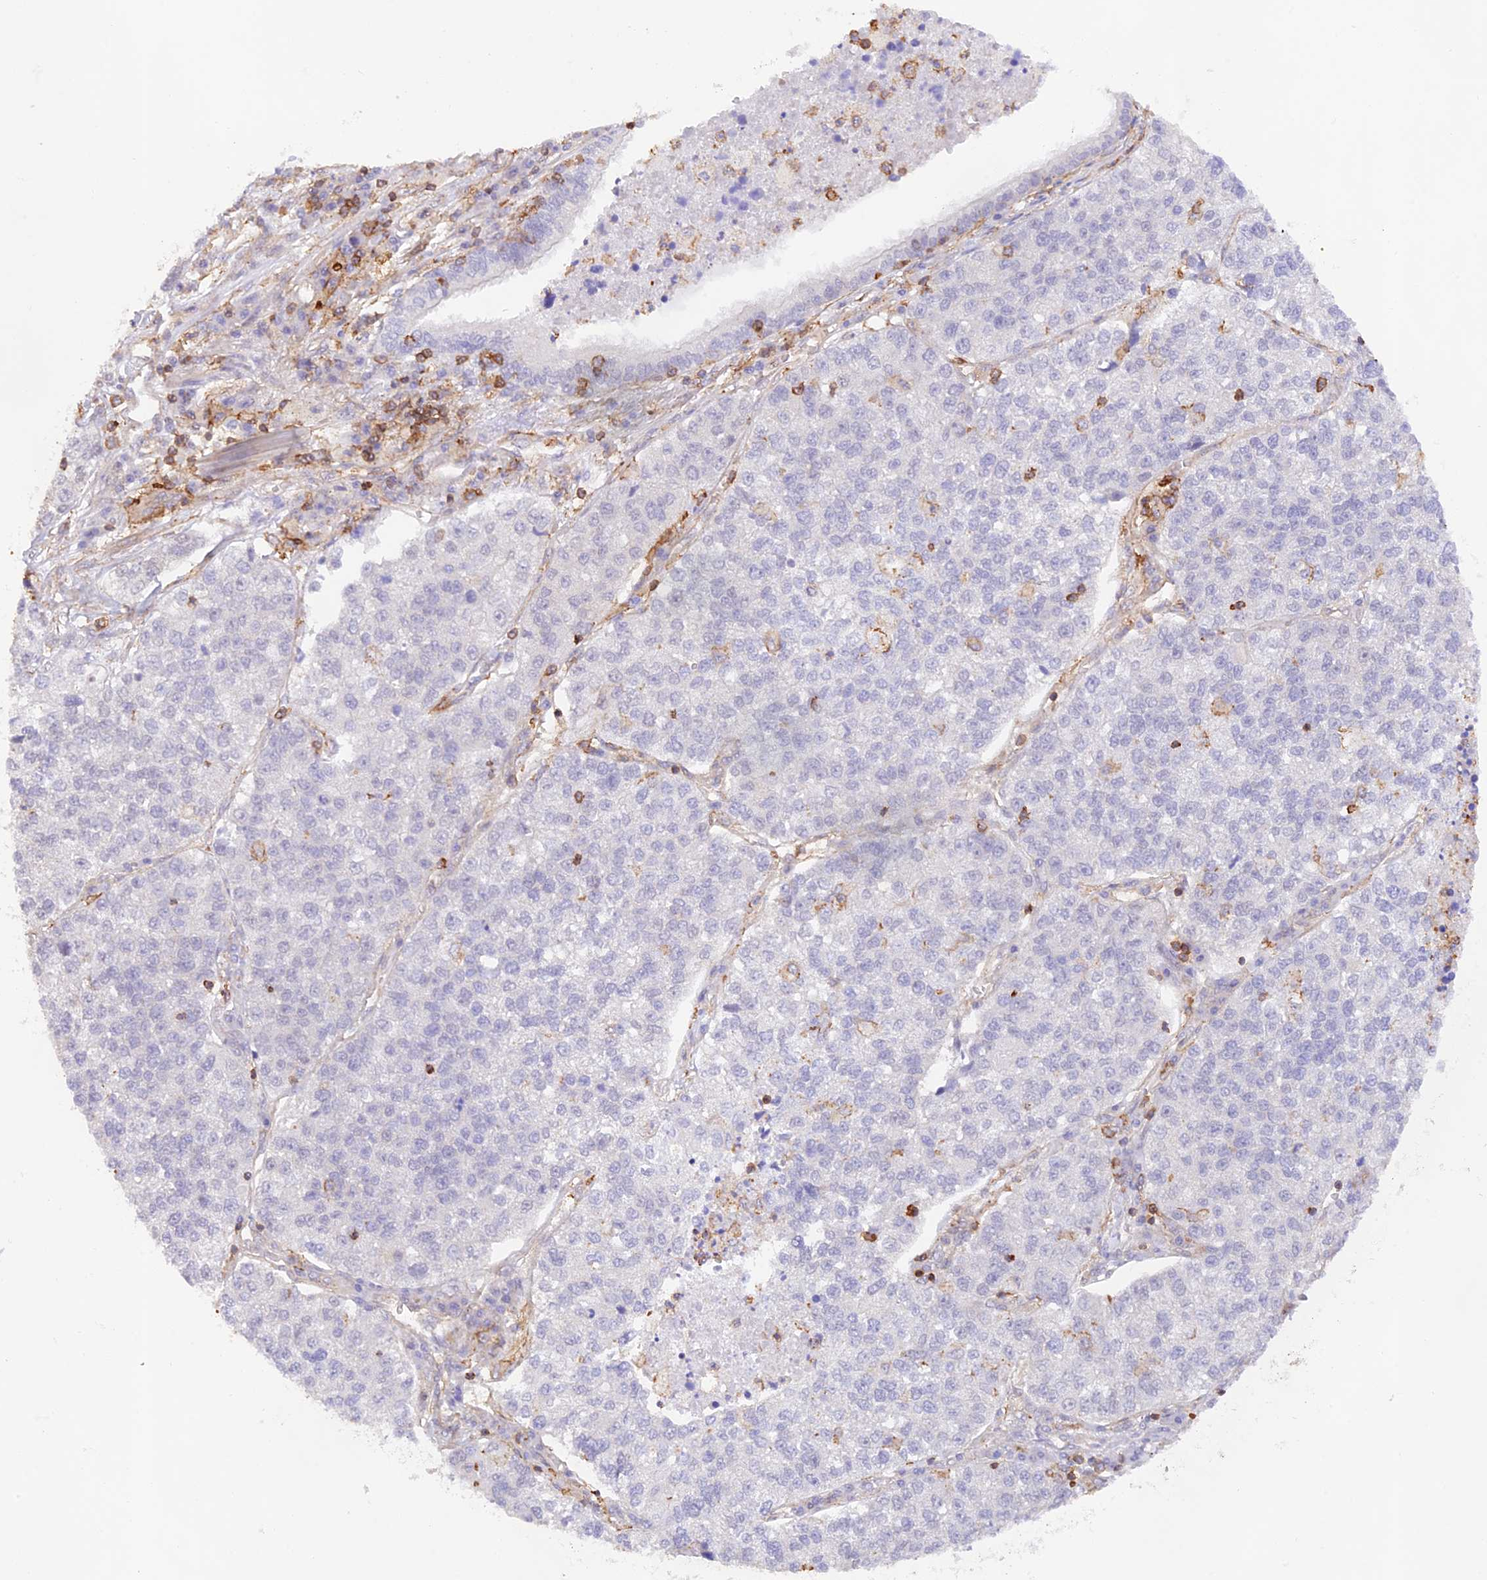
{"staining": {"intensity": "negative", "quantity": "none", "location": "none"}, "tissue": "lung cancer", "cell_type": "Tumor cells", "image_type": "cancer", "snomed": [{"axis": "morphology", "description": "Adenocarcinoma, NOS"}, {"axis": "topography", "description": "Lung"}], "caption": "High magnification brightfield microscopy of adenocarcinoma (lung) stained with DAB (brown) and counterstained with hematoxylin (blue): tumor cells show no significant expression.", "gene": "DENND1C", "patient": {"sex": "male", "age": 49}}